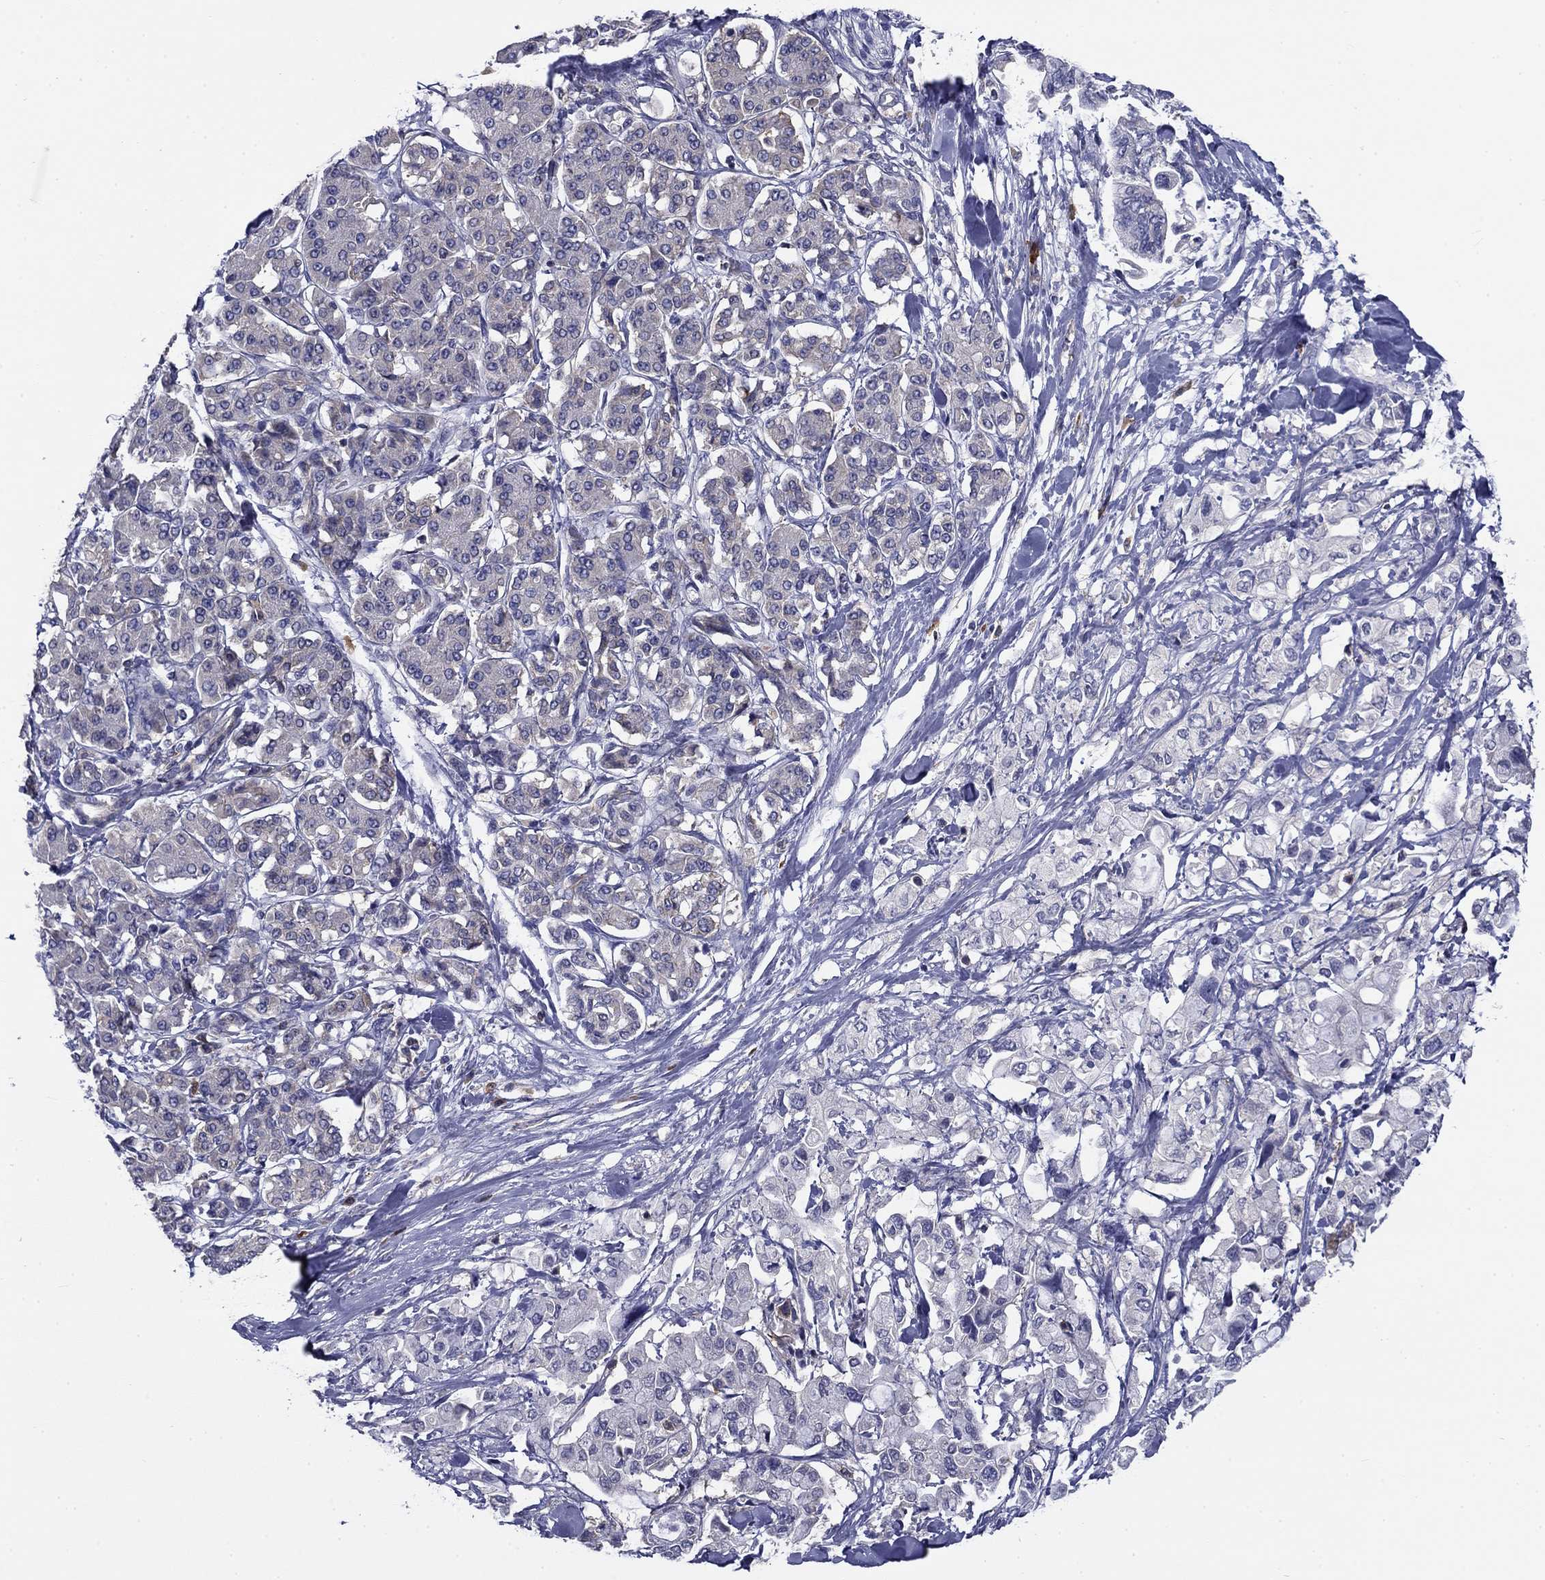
{"staining": {"intensity": "weak", "quantity": "<25%", "location": "cytoplasmic/membranous"}, "tissue": "pancreatic cancer", "cell_type": "Tumor cells", "image_type": "cancer", "snomed": [{"axis": "morphology", "description": "Adenocarcinoma, NOS"}, {"axis": "topography", "description": "Pancreas"}], "caption": "Immunohistochemical staining of human pancreatic cancer (adenocarcinoma) reveals no significant staining in tumor cells. Nuclei are stained in blue.", "gene": "POU2F2", "patient": {"sex": "female", "age": 56}}